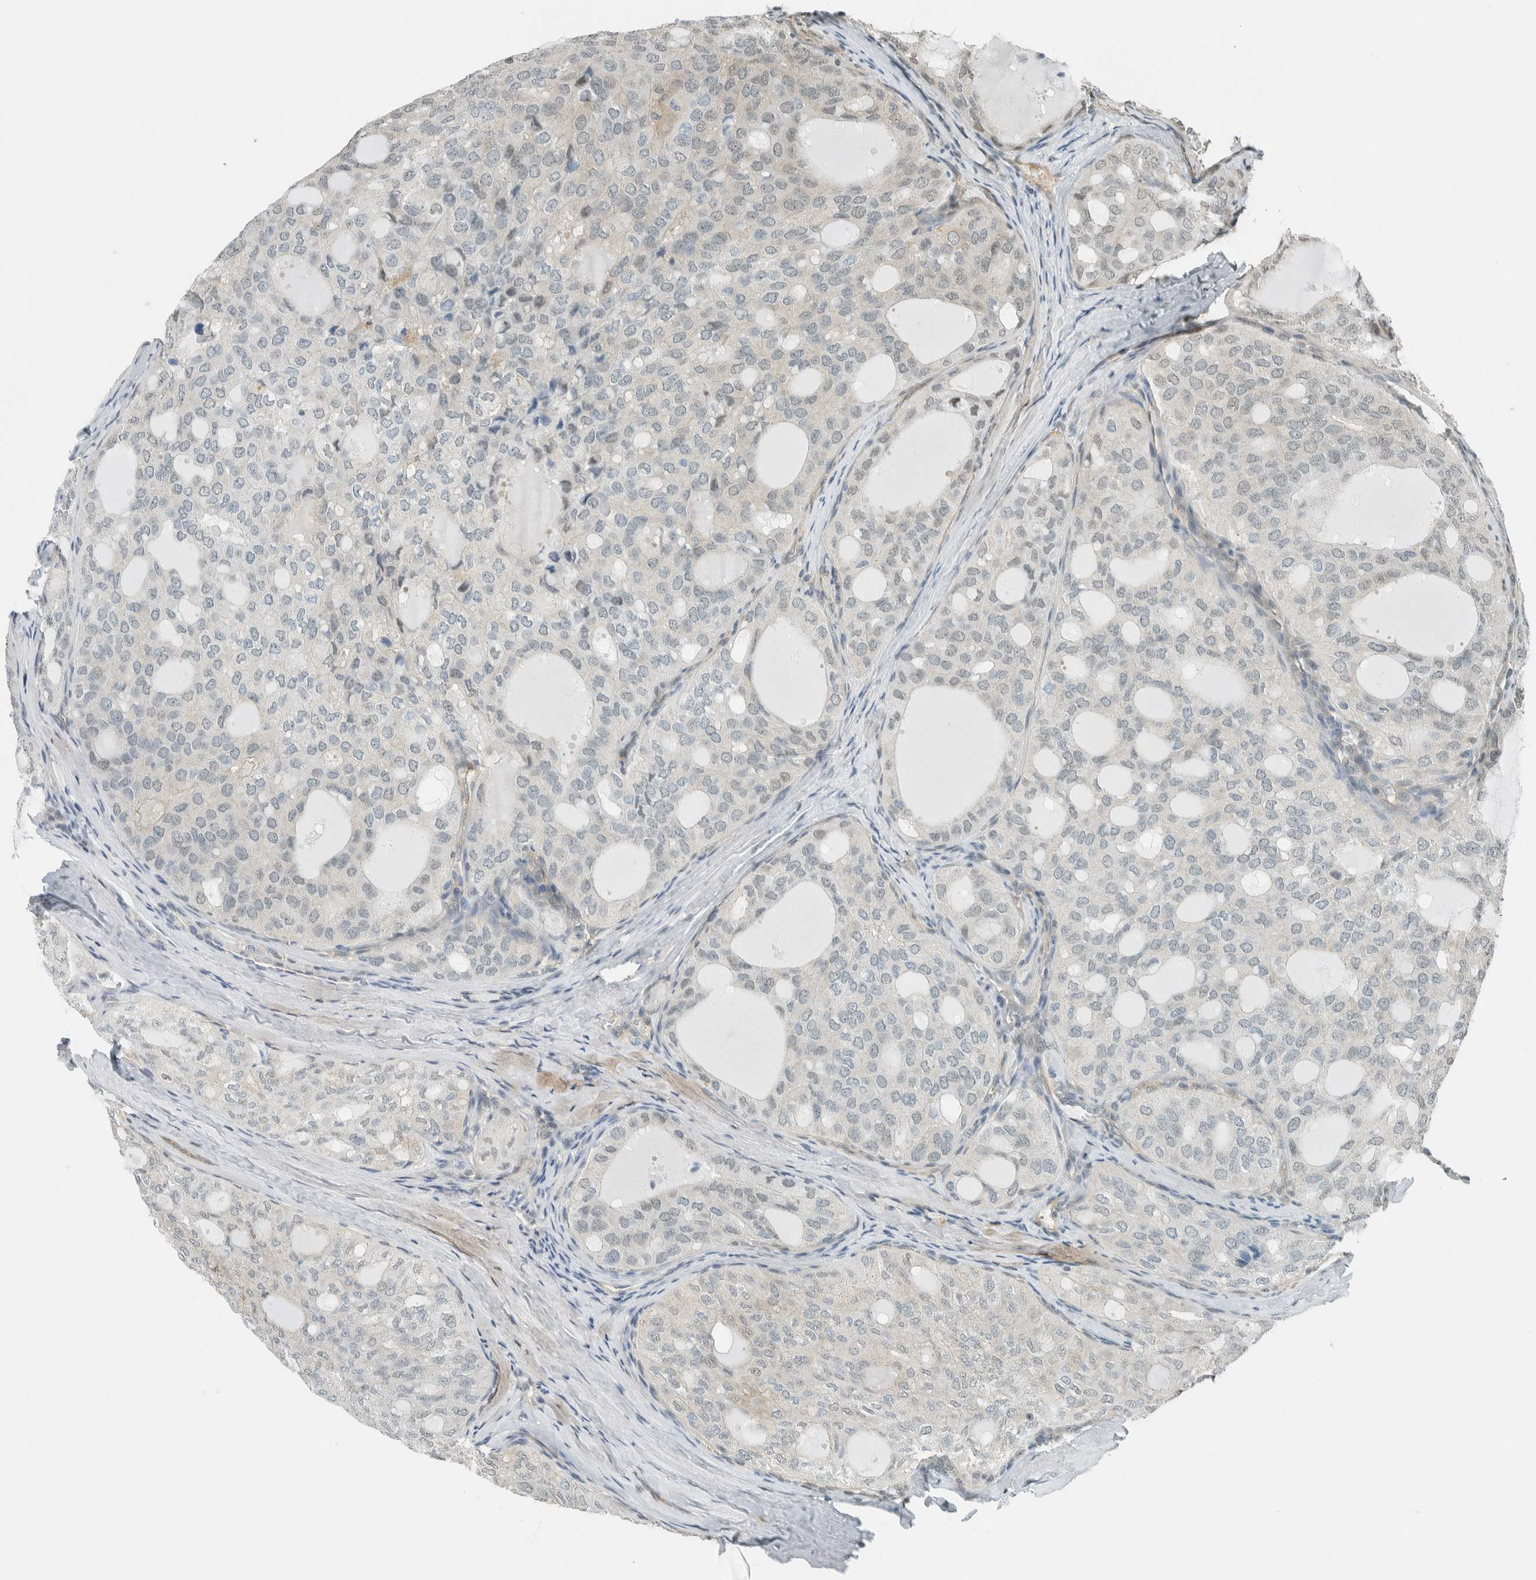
{"staining": {"intensity": "weak", "quantity": "<25%", "location": "cytoplasmic/membranous"}, "tissue": "thyroid cancer", "cell_type": "Tumor cells", "image_type": "cancer", "snomed": [{"axis": "morphology", "description": "Follicular adenoma carcinoma, NOS"}, {"axis": "topography", "description": "Thyroid gland"}], "caption": "Follicular adenoma carcinoma (thyroid) was stained to show a protein in brown. There is no significant positivity in tumor cells.", "gene": "NIBAN2", "patient": {"sex": "male", "age": 75}}